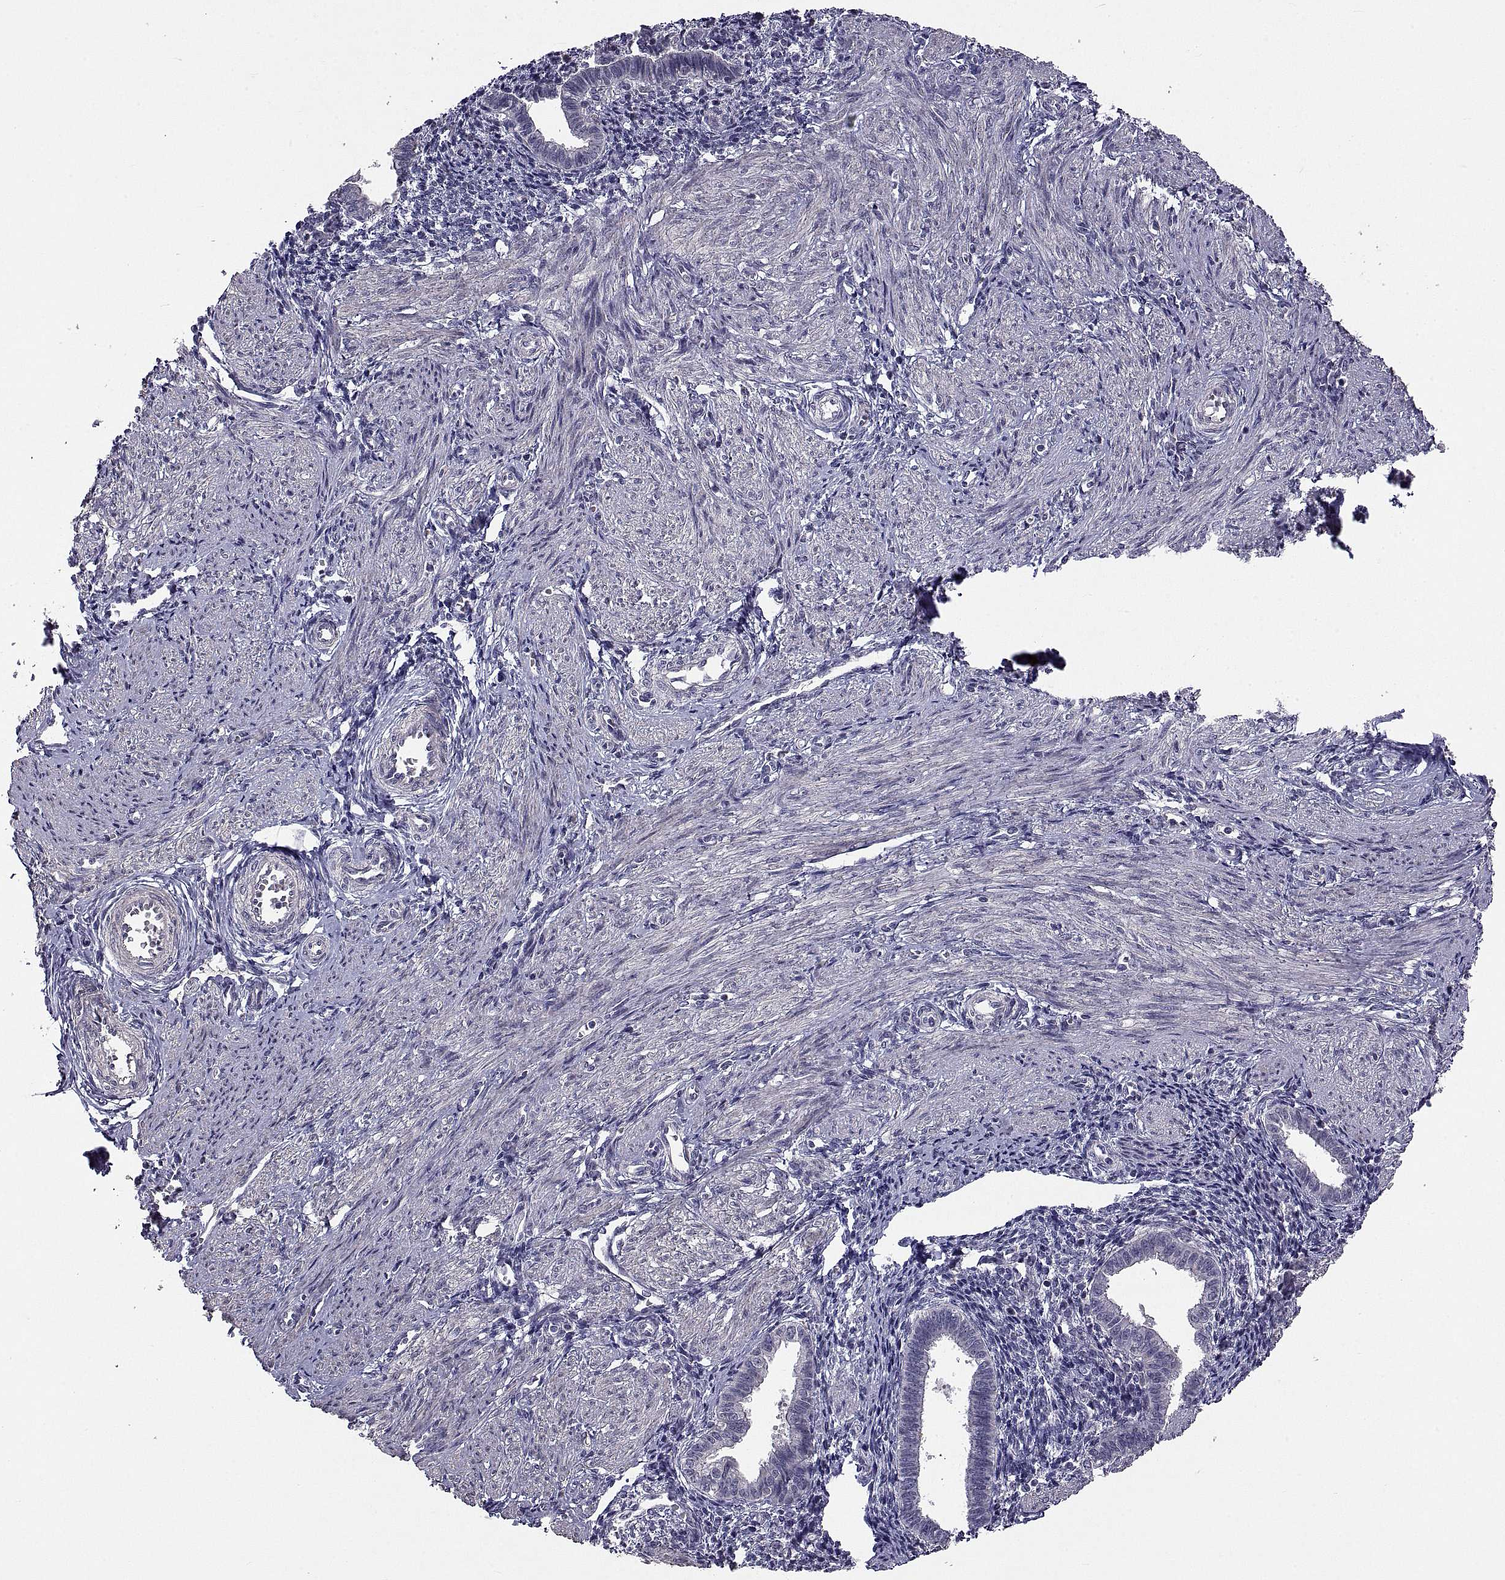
{"staining": {"intensity": "negative", "quantity": "none", "location": "none"}, "tissue": "endometrium", "cell_type": "Cells in endometrial stroma", "image_type": "normal", "snomed": [{"axis": "morphology", "description": "Normal tissue, NOS"}, {"axis": "topography", "description": "Endometrium"}], "caption": "Immunohistochemistry photomicrograph of unremarkable endometrium stained for a protein (brown), which reveals no positivity in cells in endometrial stroma.", "gene": "NPTX2", "patient": {"sex": "female", "age": 37}}